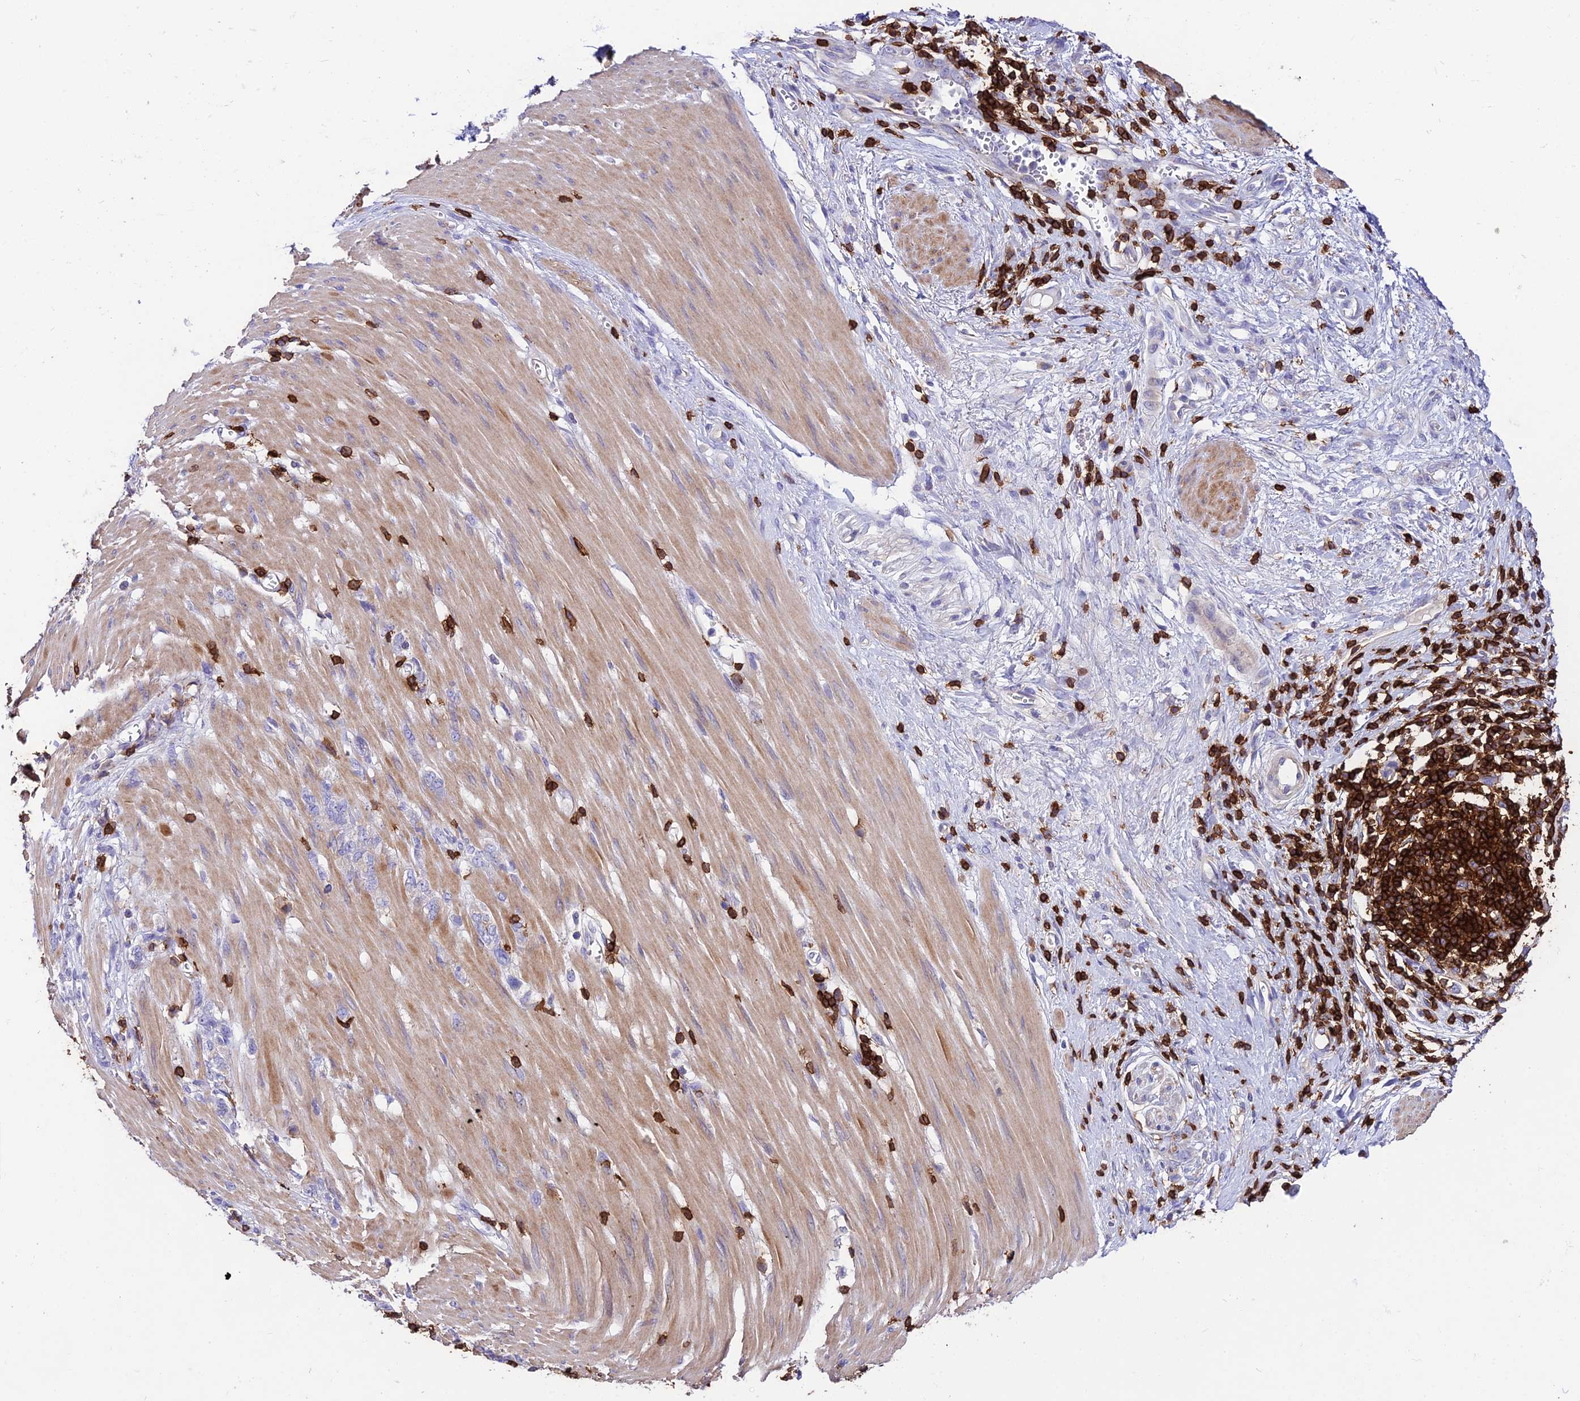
{"staining": {"intensity": "negative", "quantity": "none", "location": "none"}, "tissue": "stomach cancer", "cell_type": "Tumor cells", "image_type": "cancer", "snomed": [{"axis": "morphology", "description": "Adenocarcinoma, NOS"}, {"axis": "topography", "description": "Stomach"}], "caption": "Immunohistochemistry (IHC) micrograph of human stomach adenocarcinoma stained for a protein (brown), which reveals no staining in tumor cells.", "gene": "PTPRCAP", "patient": {"sex": "female", "age": 76}}